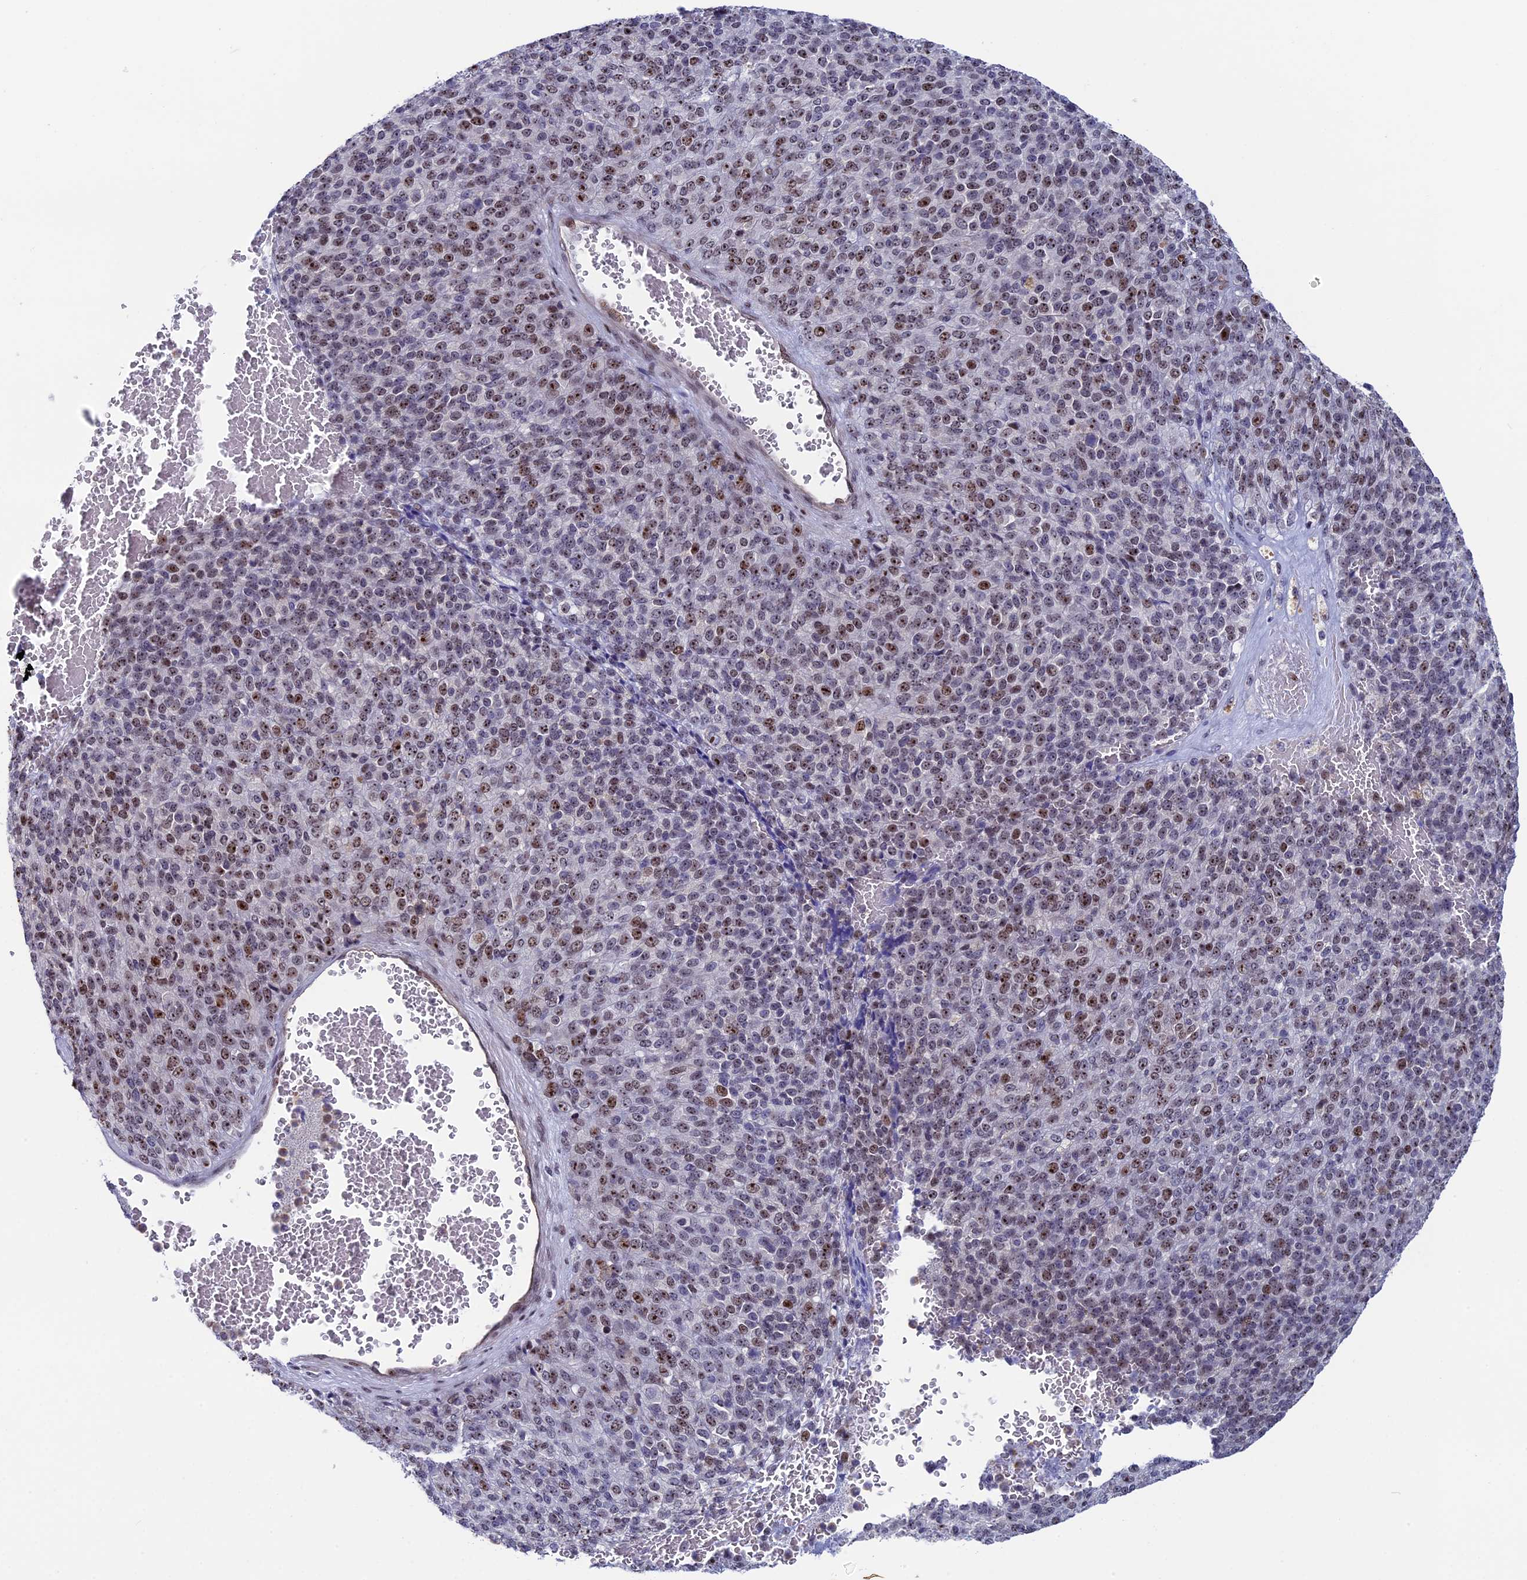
{"staining": {"intensity": "moderate", "quantity": ">75%", "location": "nuclear"}, "tissue": "melanoma", "cell_type": "Tumor cells", "image_type": "cancer", "snomed": [{"axis": "morphology", "description": "Malignant melanoma, Metastatic site"}, {"axis": "topography", "description": "Brain"}], "caption": "Immunohistochemistry (IHC) image of melanoma stained for a protein (brown), which shows medium levels of moderate nuclear positivity in about >75% of tumor cells.", "gene": "CCDC86", "patient": {"sex": "female", "age": 56}}